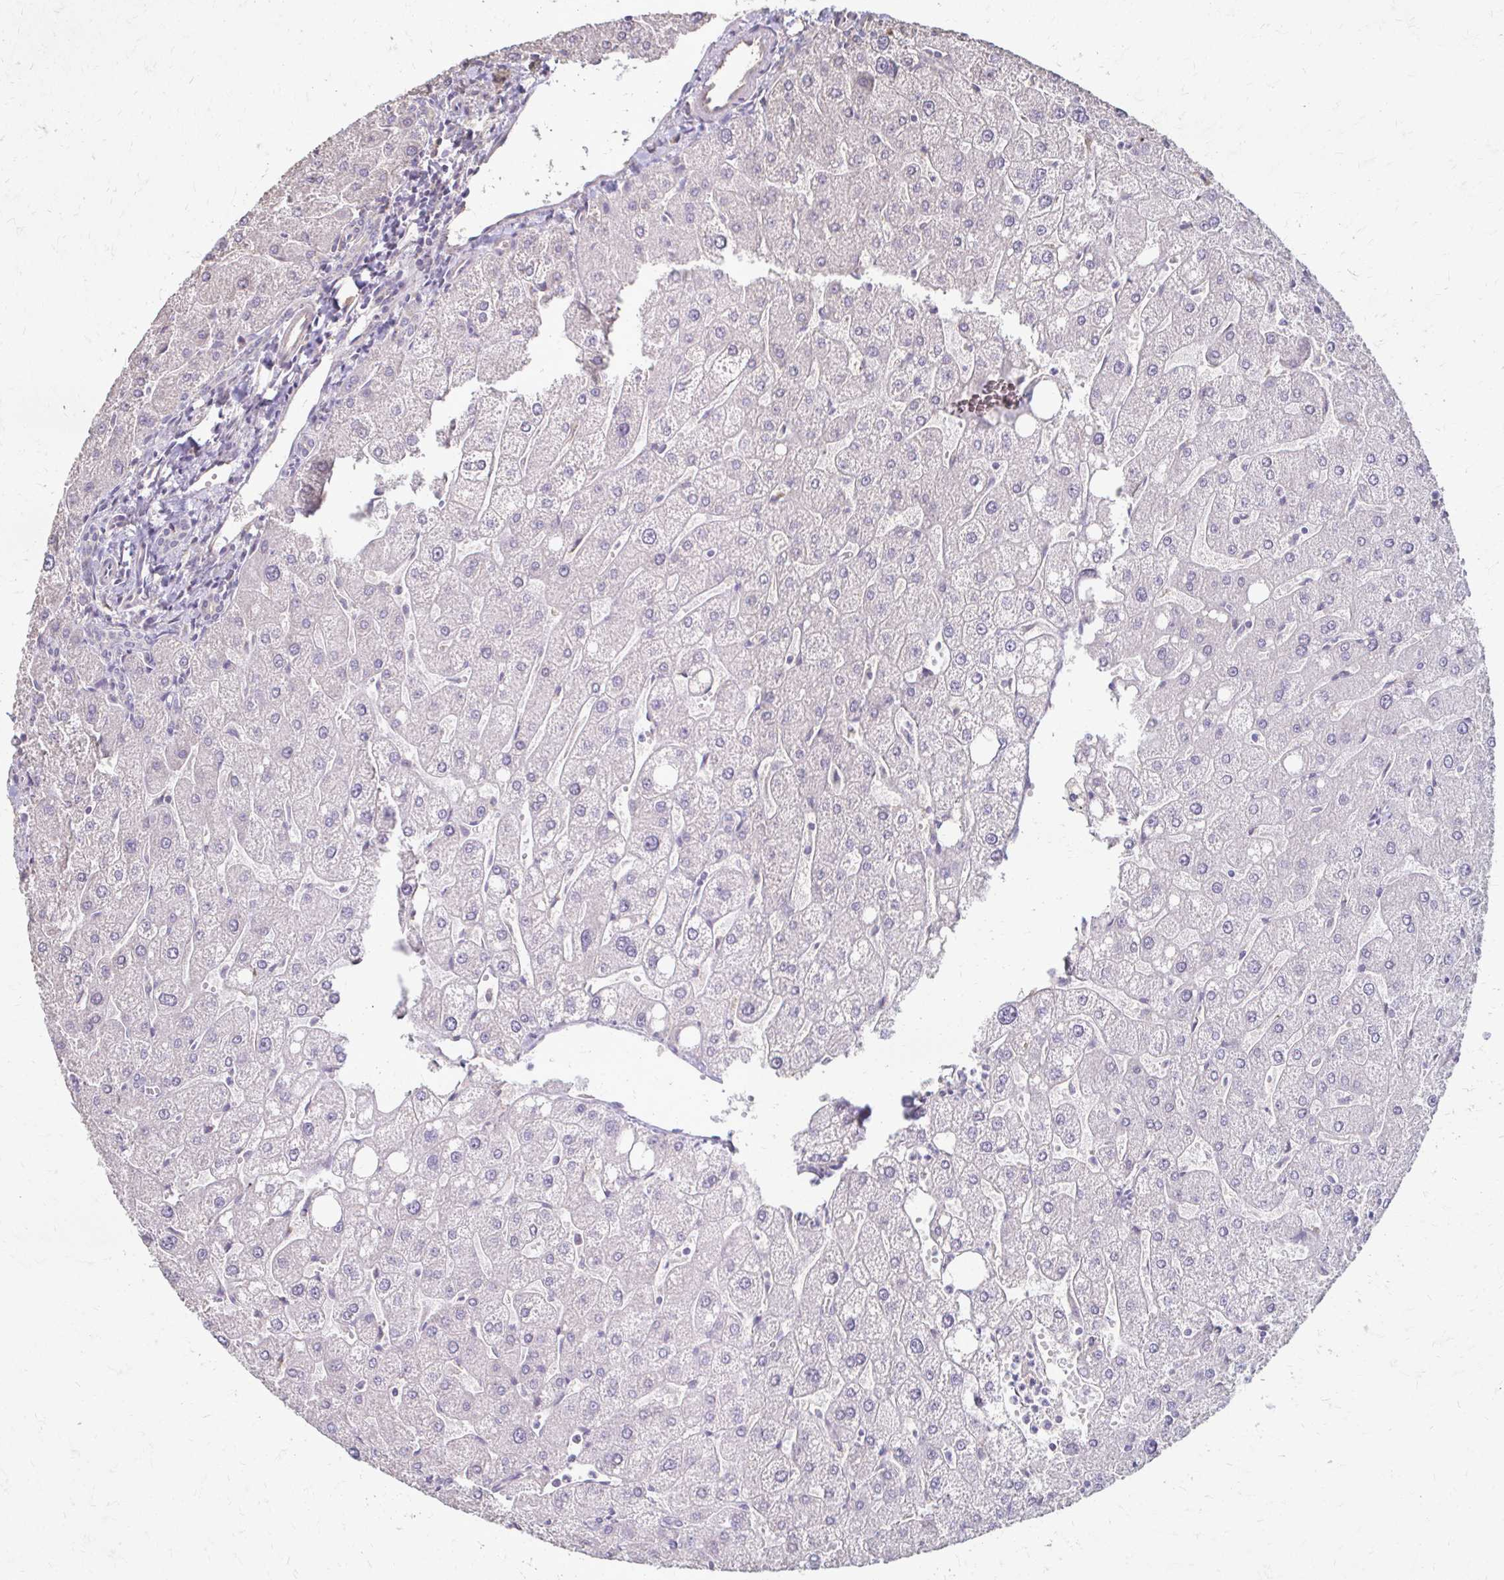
{"staining": {"intensity": "negative", "quantity": "none", "location": "none"}, "tissue": "liver", "cell_type": "Cholangiocytes", "image_type": "normal", "snomed": [{"axis": "morphology", "description": "Normal tissue, NOS"}, {"axis": "topography", "description": "Liver"}], "caption": "Cholangiocytes are negative for protein expression in benign human liver. (Brightfield microscopy of DAB immunohistochemistry at high magnification).", "gene": "IL18BP", "patient": {"sex": "male", "age": 67}}